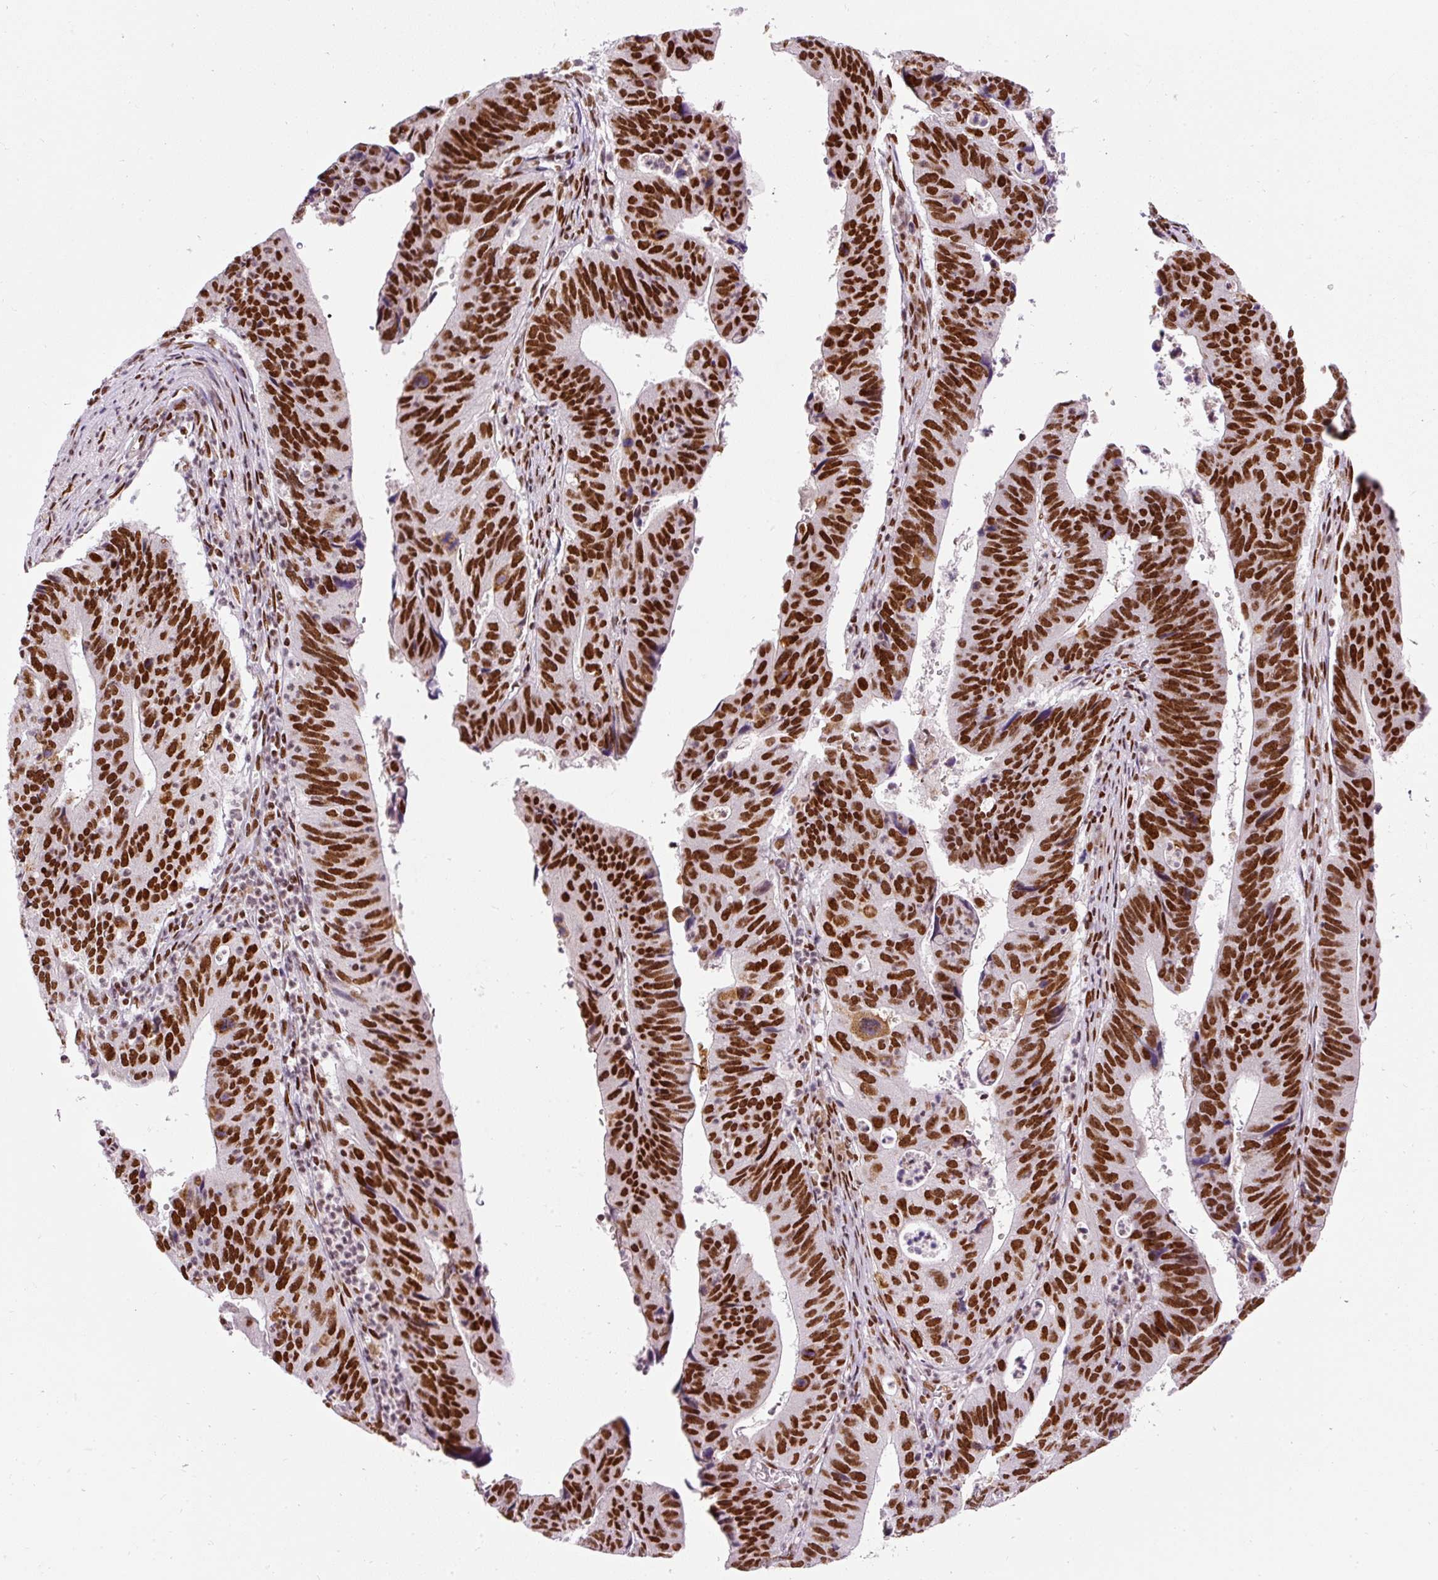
{"staining": {"intensity": "strong", "quantity": ">75%", "location": "nuclear"}, "tissue": "stomach cancer", "cell_type": "Tumor cells", "image_type": "cancer", "snomed": [{"axis": "morphology", "description": "Adenocarcinoma, NOS"}, {"axis": "topography", "description": "Stomach"}], "caption": "Immunohistochemical staining of stomach adenocarcinoma displays strong nuclear protein positivity in about >75% of tumor cells. (DAB (3,3'-diaminobenzidine) IHC, brown staining for protein, blue staining for nuclei).", "gene": "HNRNPC", "patient": {"sex": "male", "age": 59}}